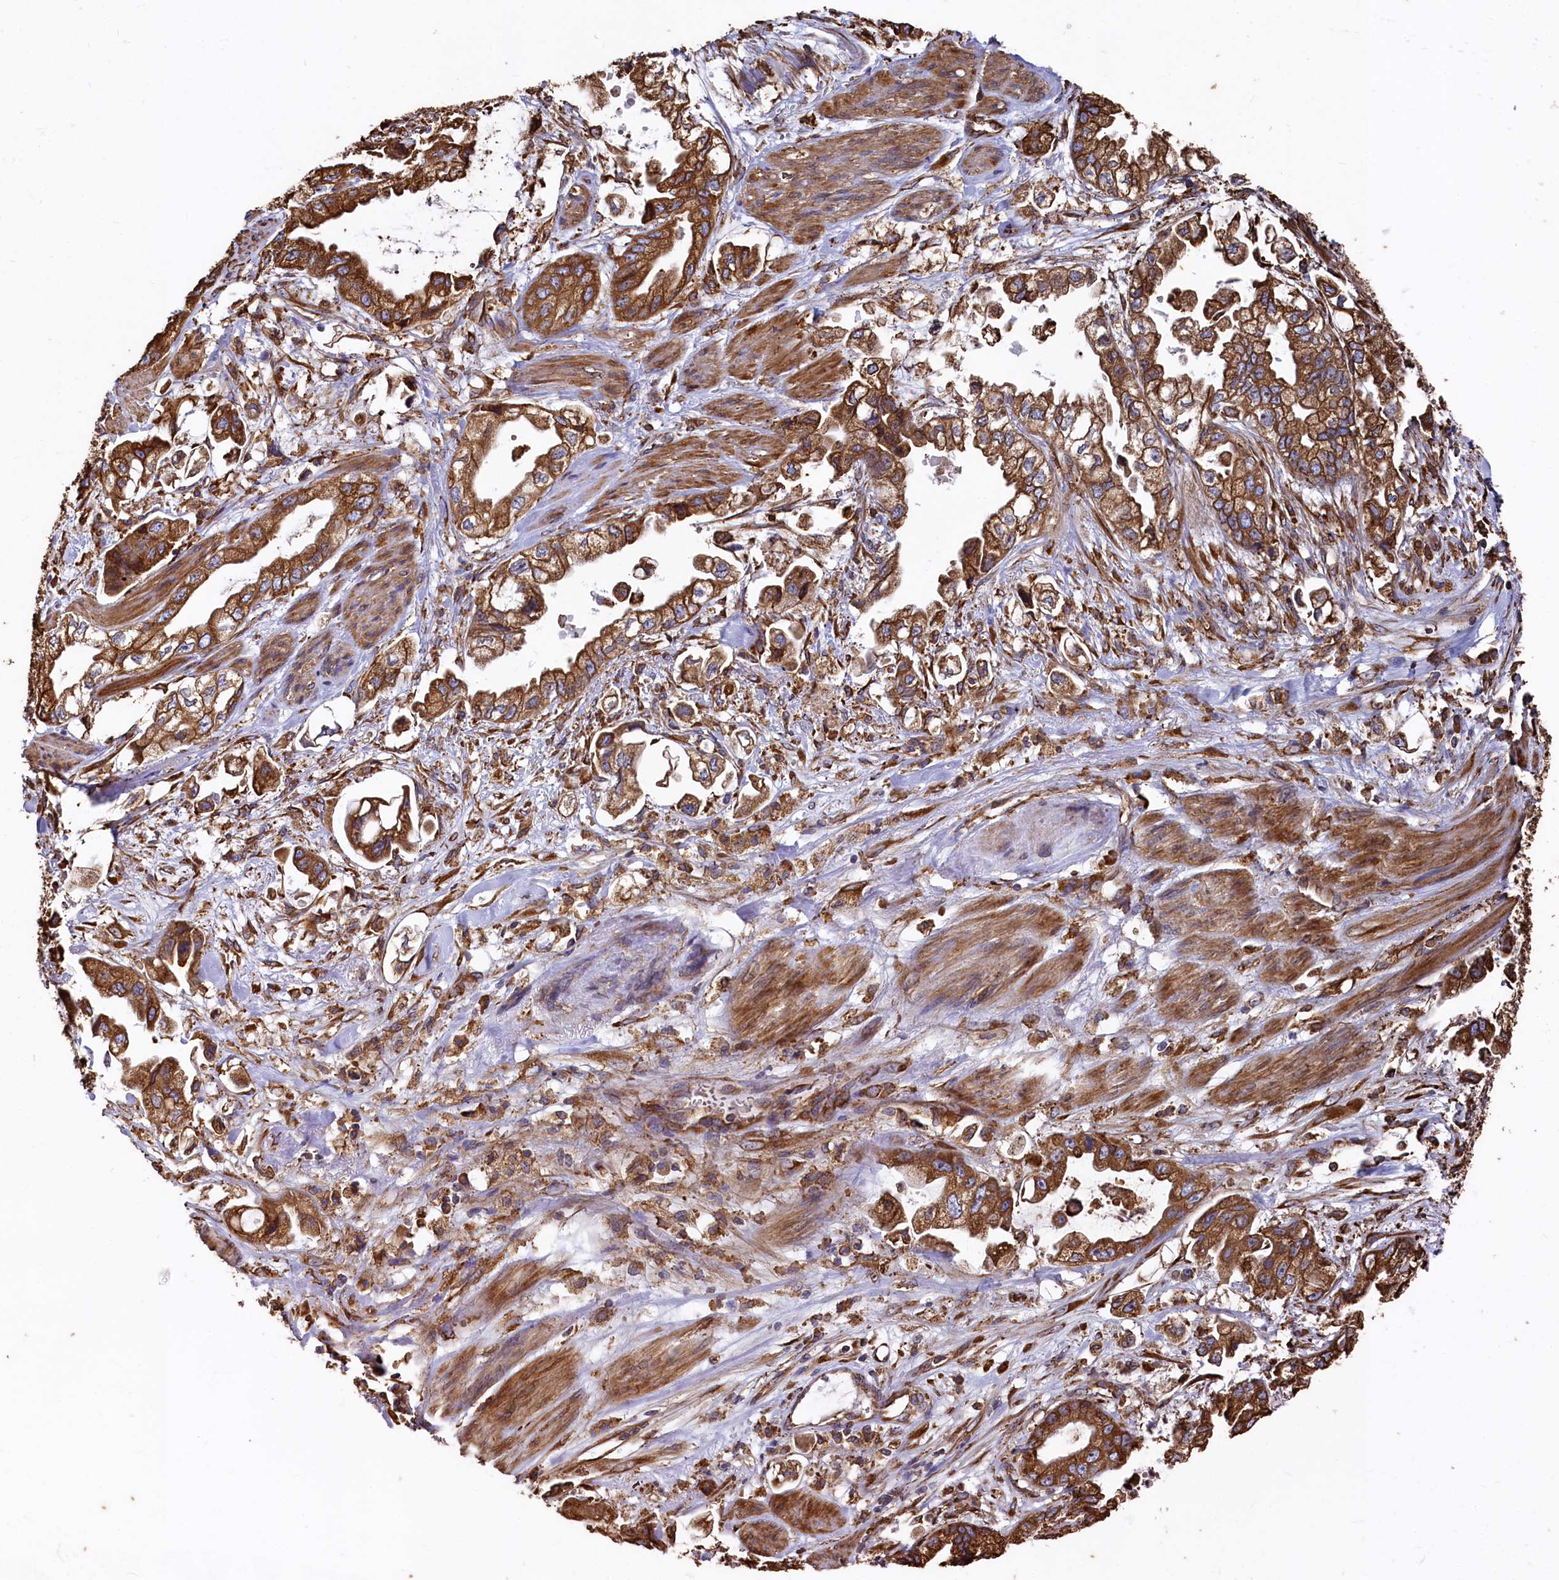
{"staining": {"intensity": "strong", "quantity": ">75%", "location": "cytoplasmic/membranous"}, "tissue": "stomach cancer", "cell_type": "Tumor cells", "image_type": "cancer", "snomed": [{"axis": "morphology", "description": "Adenocarcinoma, NOS"}, {"axis": "topography", "description": "Stomach"}], "caption": "Immunohistochemical staining of human stomach adenocarcinoma displays high levels of strong cytoplasmic/membranous protein staining in about >75% of tumor cells. The staining was performed using DAB to visualize the protein expression in brown, while the nuclei were stained in blue with hematoxylin (Magnification: 20x).", "gene": "NEURL1B", "patient": {"sex": "male", "age": 62}}